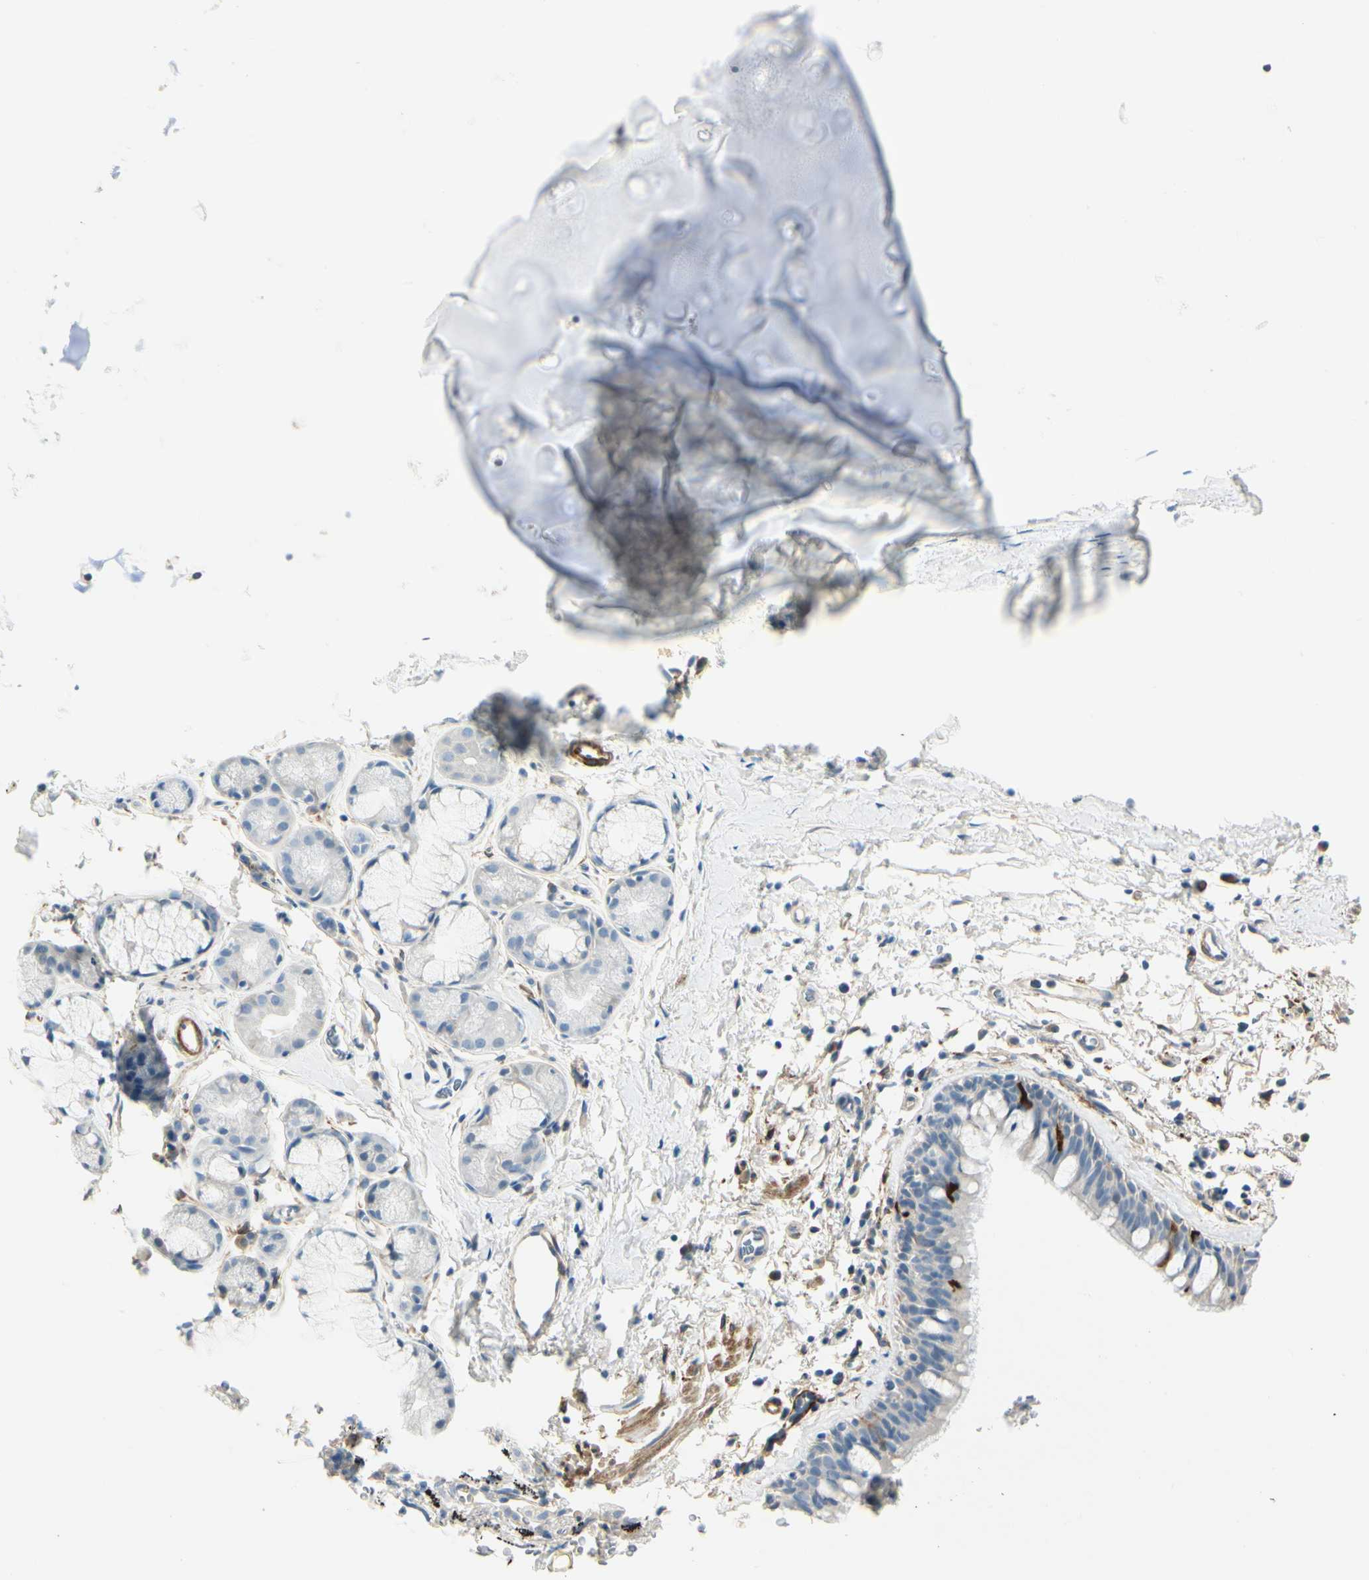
{"staining": {"intensity": "strong", "quantity": "<25%", "location": "cytoplasmic/membranous"}, "tissue": "bronchus", "cell_type": "Respiratory epithelial cells", "image_type": "normal", "snomed": [{"axis": "morphology", "description": "Normal tissue, NOS"}, {"axis": "morphology", "description": "Malignant melanoma, Metastatic site"}, {"axis": "topography", "description": "Bronchus"}, {"axis": "topography", "description": "Lung"}], "caption": "Immunohistochemistry (IHC) micrograph of unremarkable human bronchus stained for a protein (brown), which shows medium levels of strong cytoplasmic/membranous staining in about <25% of respiratory epithelial cells.", "gene": "AMPH", "patient": {"sex": "male", "age": 64}}